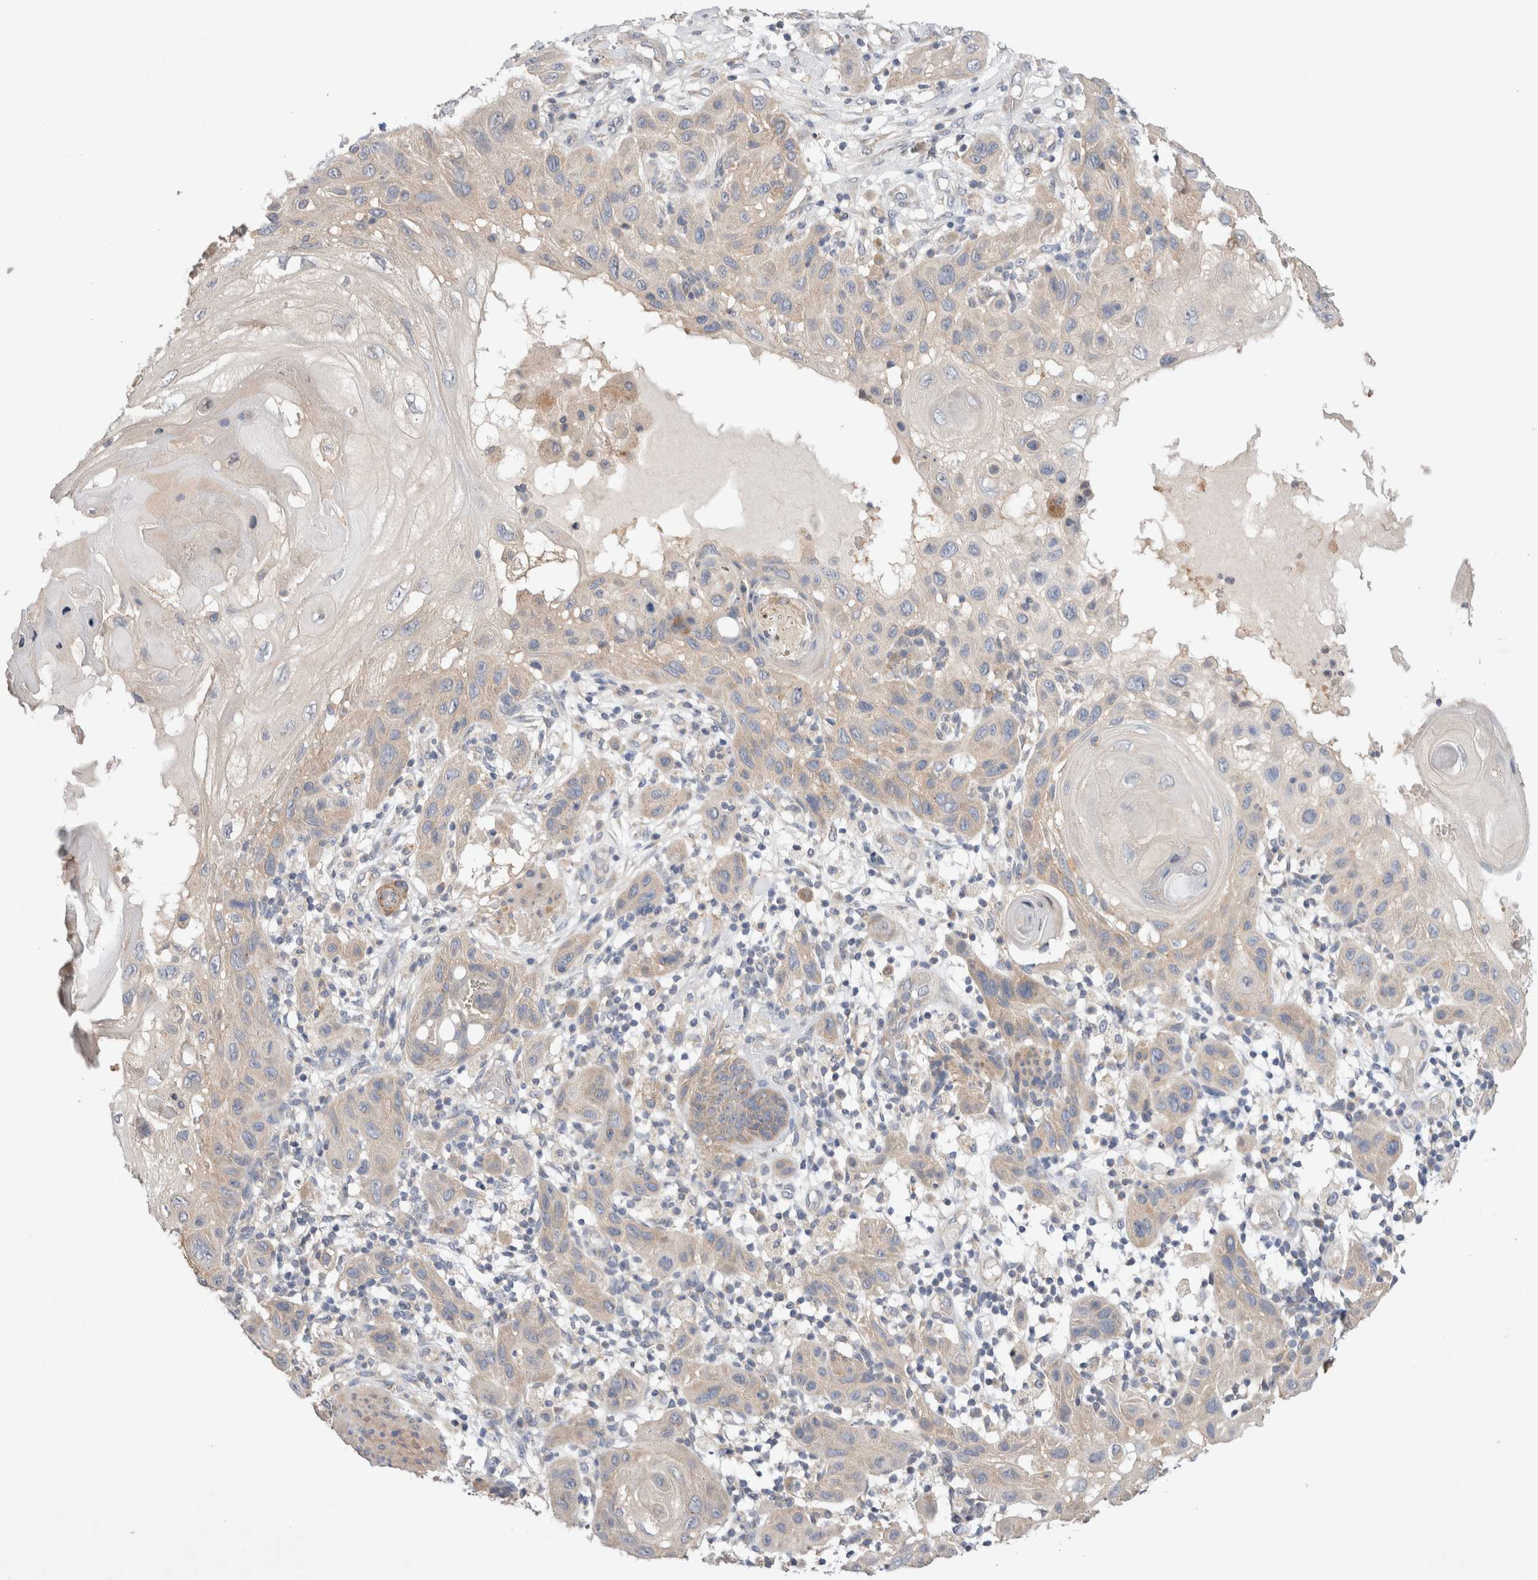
{"staining": {"intensity": "weak", "quantity": "25%-75%", "location": "cytoplasmic/membranous"}, "tissue": "skin cancer", "cell_type": "Tumor cells", "image_type": "cancer", "snomed": [{"axis": "morphology", "description": "Squamous cell carcinoma, NOS"}, {"axis": "topography", "description": "Skin"}], "caption": "Skin cancer (squamous cell carcinoma) was stained to show a protein in brown. There is low levels of weak cytoplasmic/membranous expression in about 25%-75% of tumor cells.", "gene": "IFT74", "patient": {"sex": "female", "age": 96}}